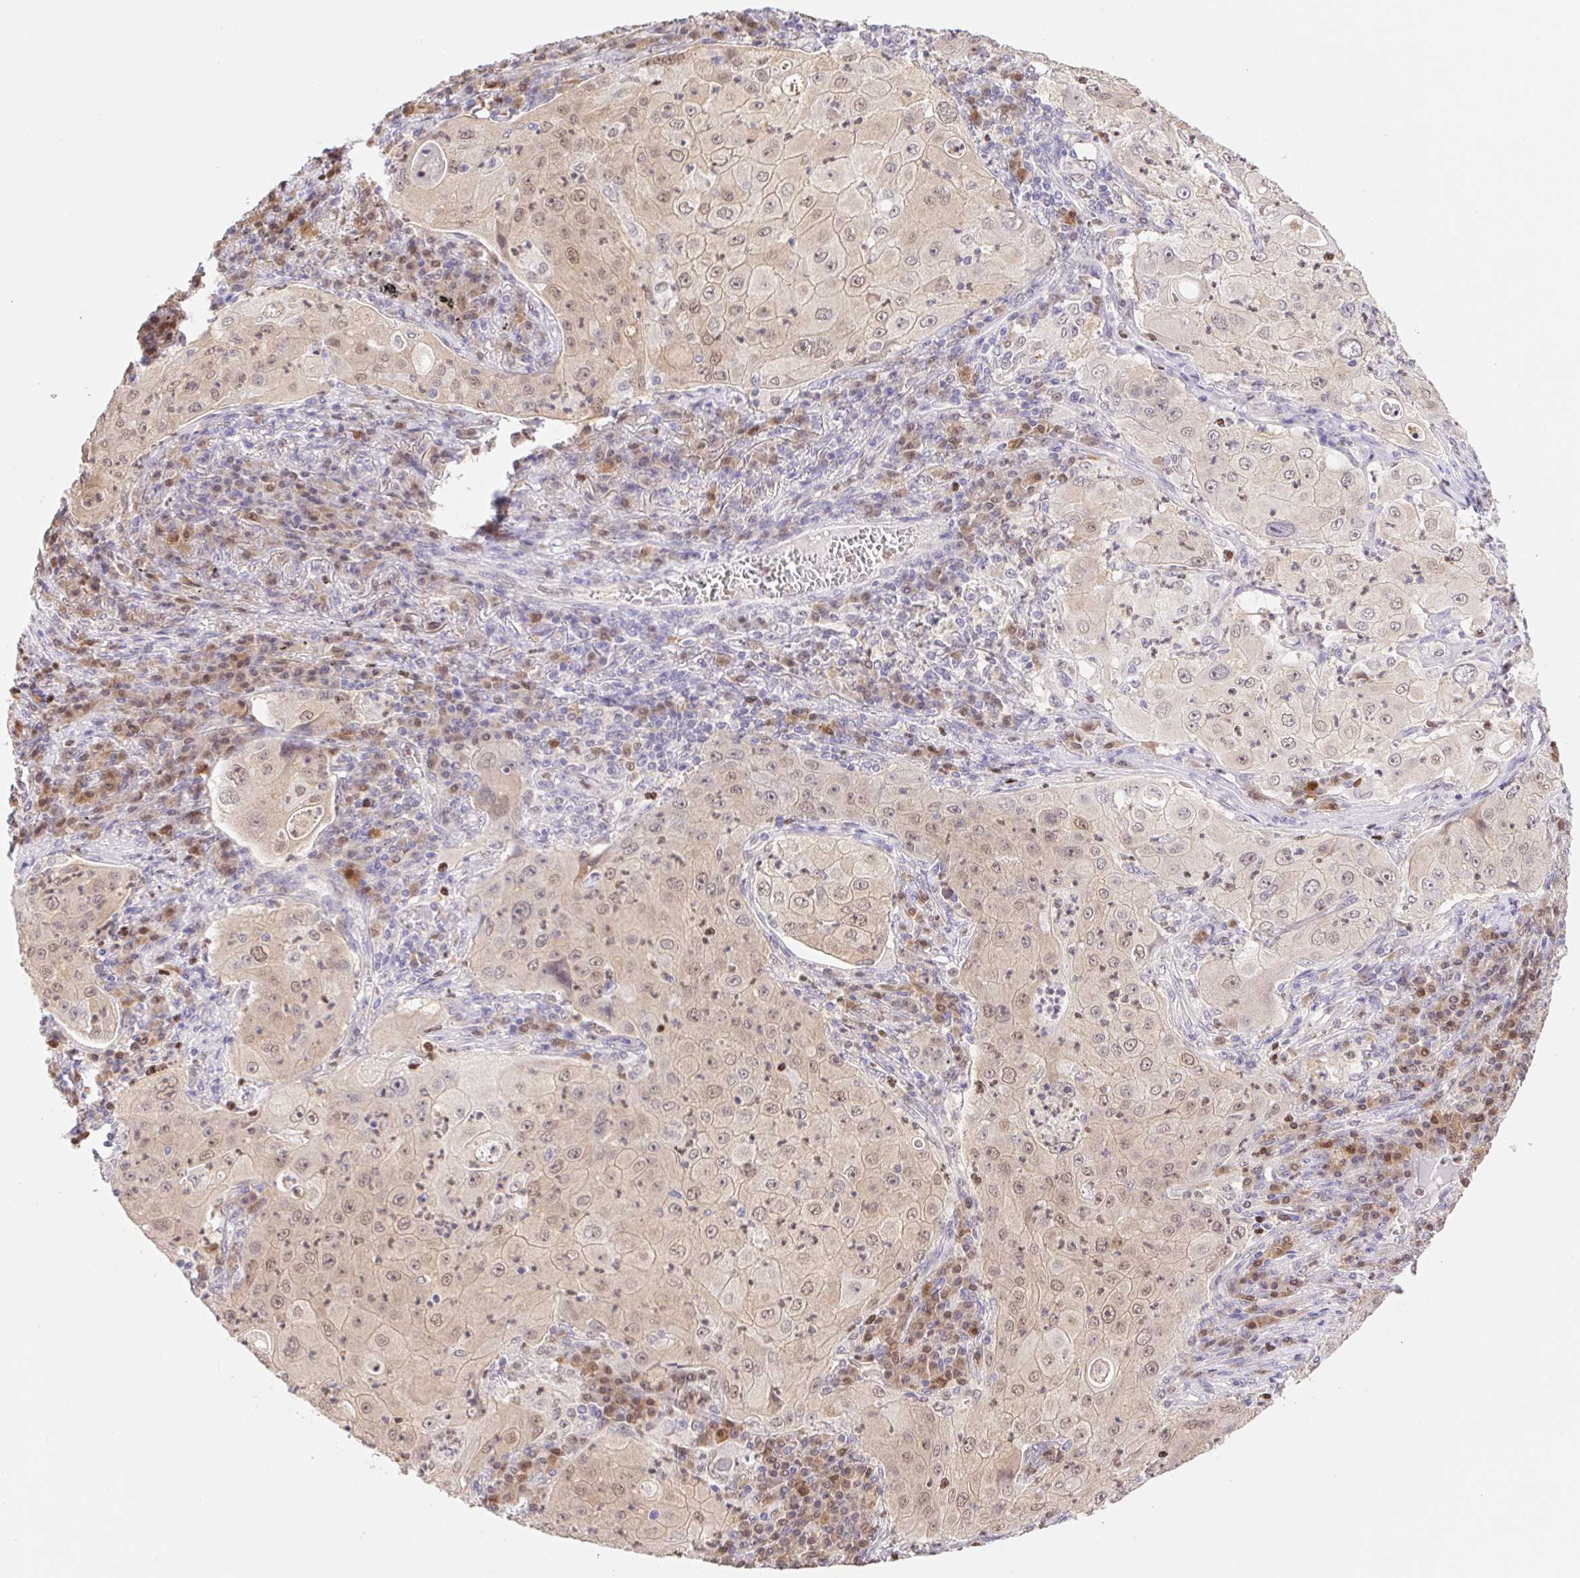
{"staining": {"intensity": "weak", "quantity": ">75%", "location": "nuclear"}, "tissue": "lung cancer", "cell_type": "Tumor cells", "image_type": "cancer", "snomed": [{"axis": "morphology", "description": "Squamous cell carcinoma, NOS"}, {"axis": "topography", "description": "Lung"}], "caption": "Lung cancer stained for a protein (brown) reveals weak nuclear positive staining in approximately >75% of tumor cells.", "gene": "L3MBTL4", "patient": {"sex": "female", "age": 59}}